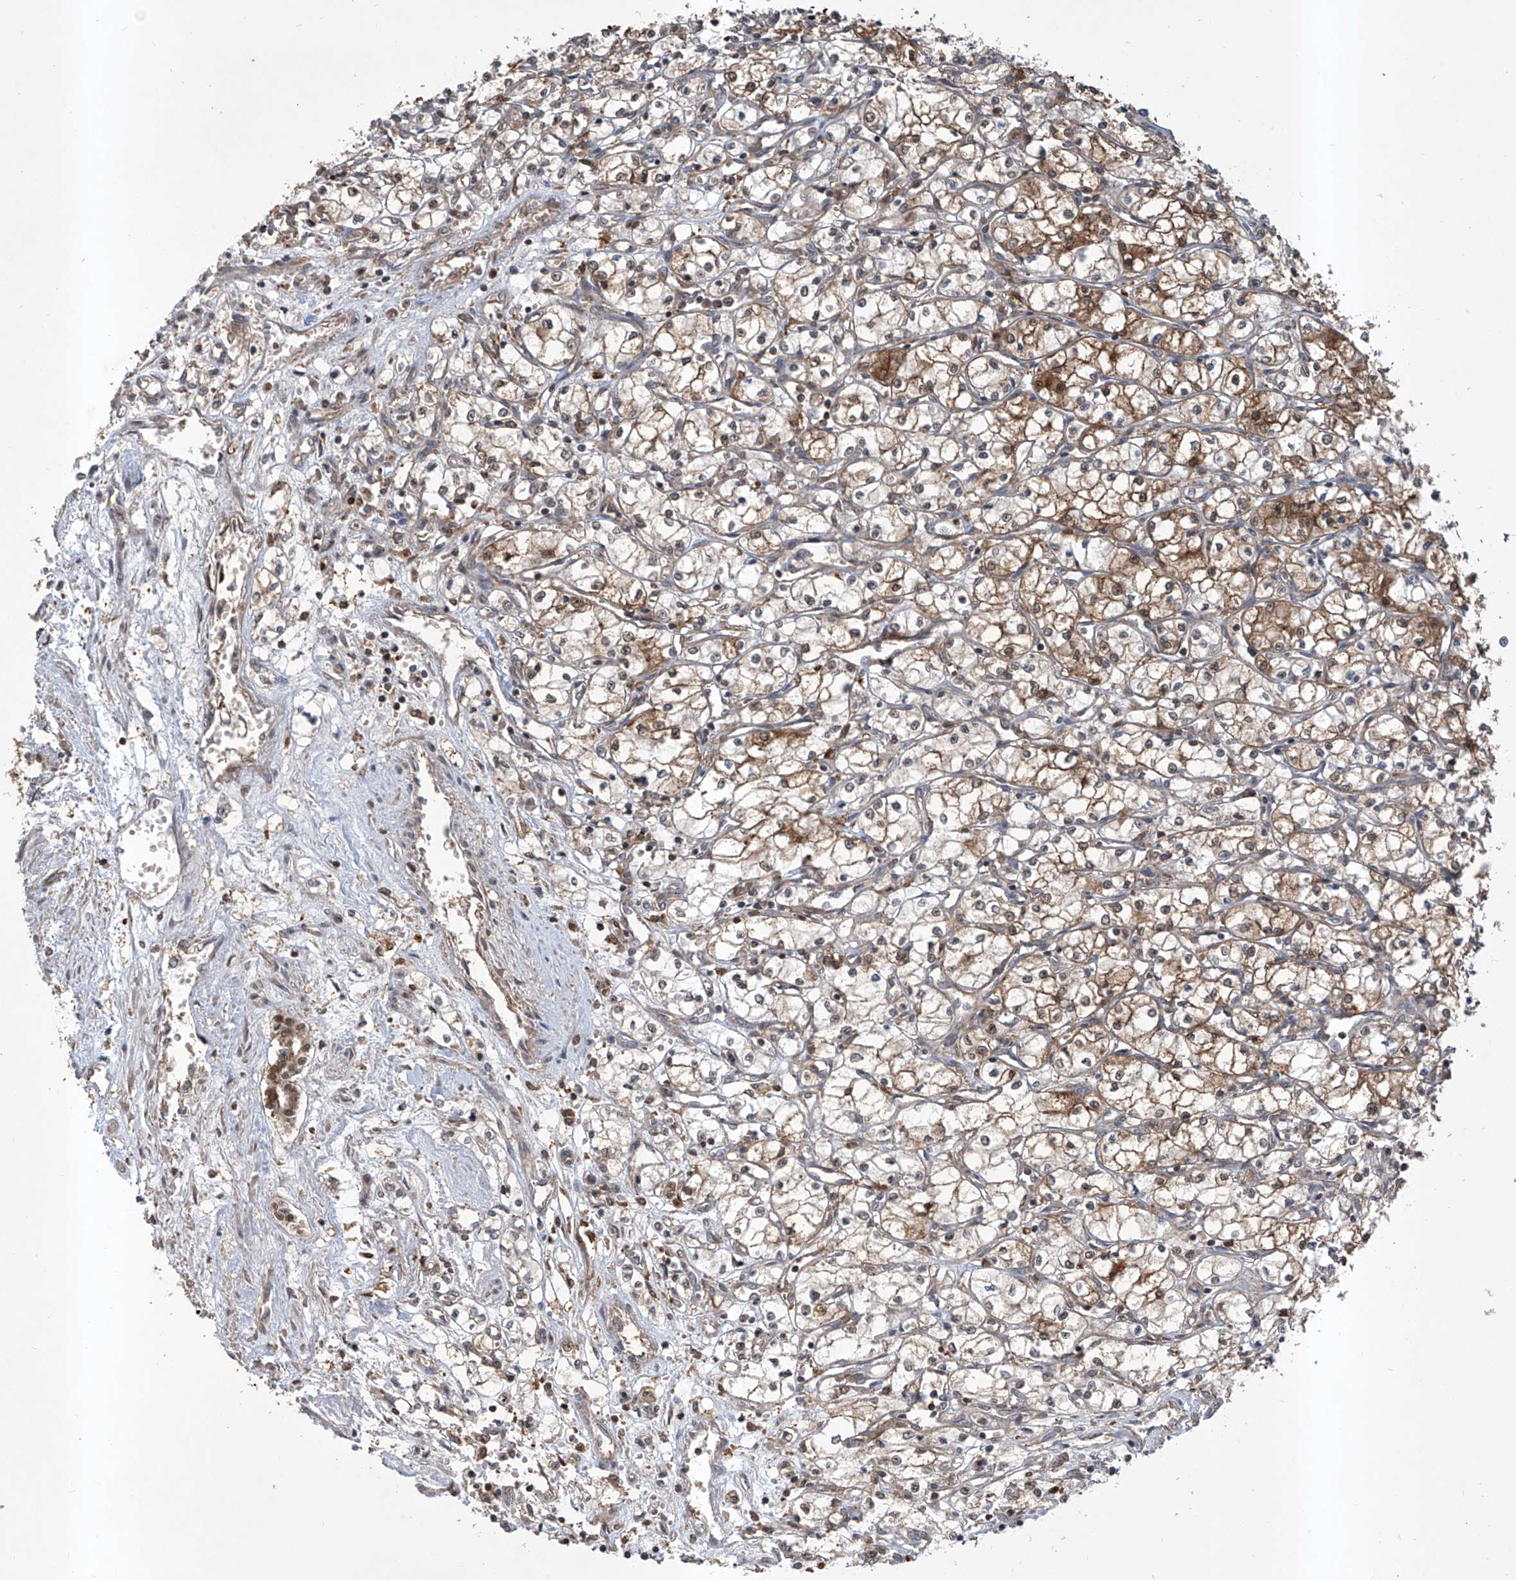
{"staining": {"intensity": "moderate", "quantity": "<25%", "location": "cytoplasmic/membranous"}, "tissue": "renal cancer", "cell_type": "Tumor cells", "image_type": "cancer", "snomed": [{"axis": "morphology", "description": "Adenocarcinoma, NOS"}, {"axis": "topography", "description": "Kidney"}], "caption": "Renal adenocarcinoma stained with a brown dye exhibits moderate cytoplasmic/membranous positive expression in about <25% of tumor cells.", "gene": "HOXC8", "patient": {"sex": "male", "age": 59}}